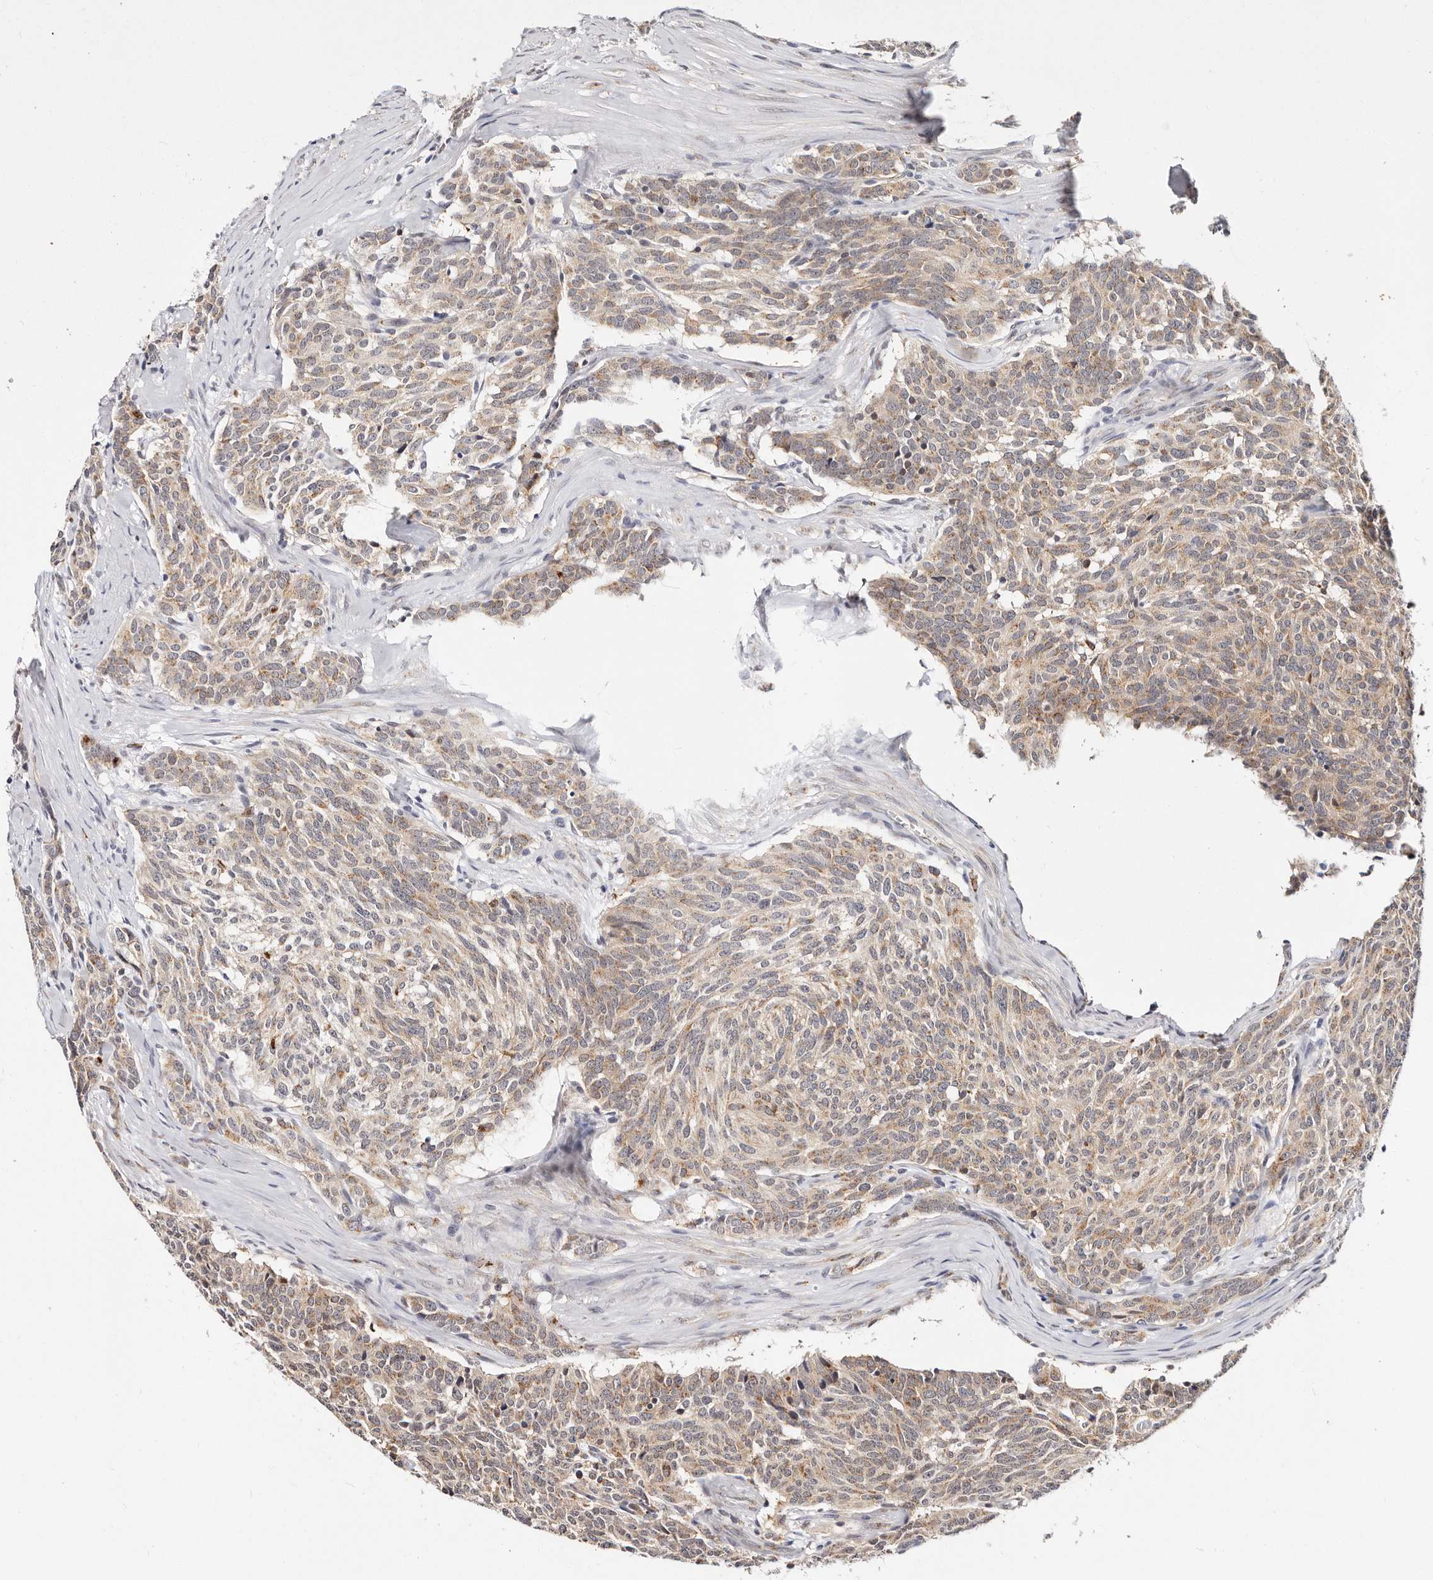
{"staining": {"intensity": "moderate", "quantity": "25%-75%", "location": "cytoplasmic/membranous"}, "tissue": "carcinoid", "cell_type": "Tumor cells", "image_type": "cancer", "snomed": [{"axis": "morphology", "description": "Carcinoid, malignant, NOS"}, {"axis": "topography", "description": "Lung"}], "caption": "A medium amount of moderate cytoplasmic/membranous positivity is identified in approximately 25%-75% of tumor cells in carcinoid (malignant) tissue.", "gene": "VIPAS39", "patient": {"sex": "female", "age": 46}}